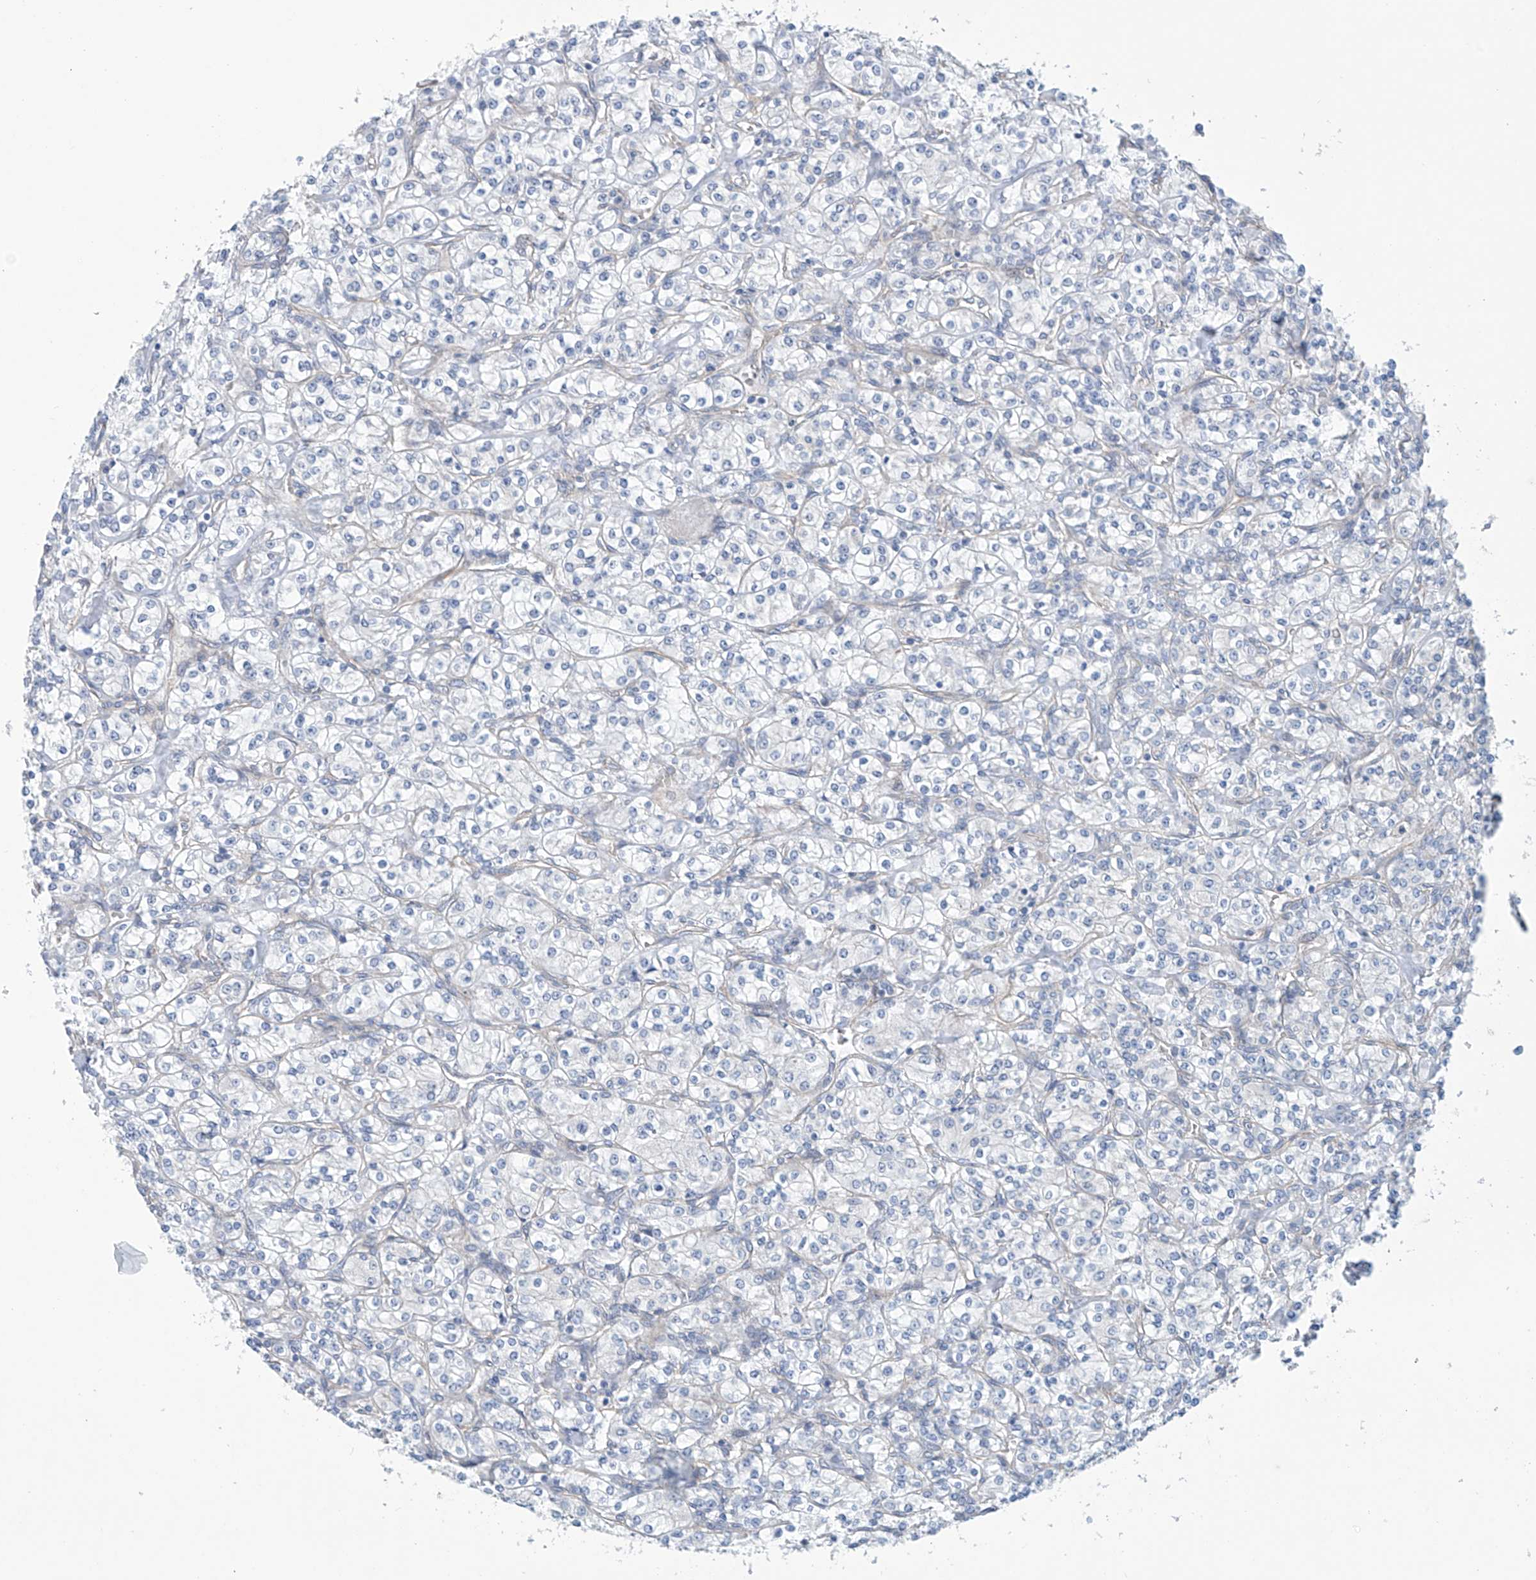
{"staining": {"intensity": "negative", "quantity": "none", "location": "none"}, "tissue": "renal cancer", "cell_type": "Tumor cells", "image_type": "cancer", "snomed": [{"axis": "morphology", "description": "Adenocarcinoma, NOS"}, {"axis": "topography", "description": "Kidney"}], "caption": "Immunohistochemistry histopathology image of neoplastic tissue: human adenocarcinoma (renal) stained with DAB demonstrates no significant protein positivity in tumor cells.", "gene": "ABHD13", "patient": {"sex": "male", "age": 77}}